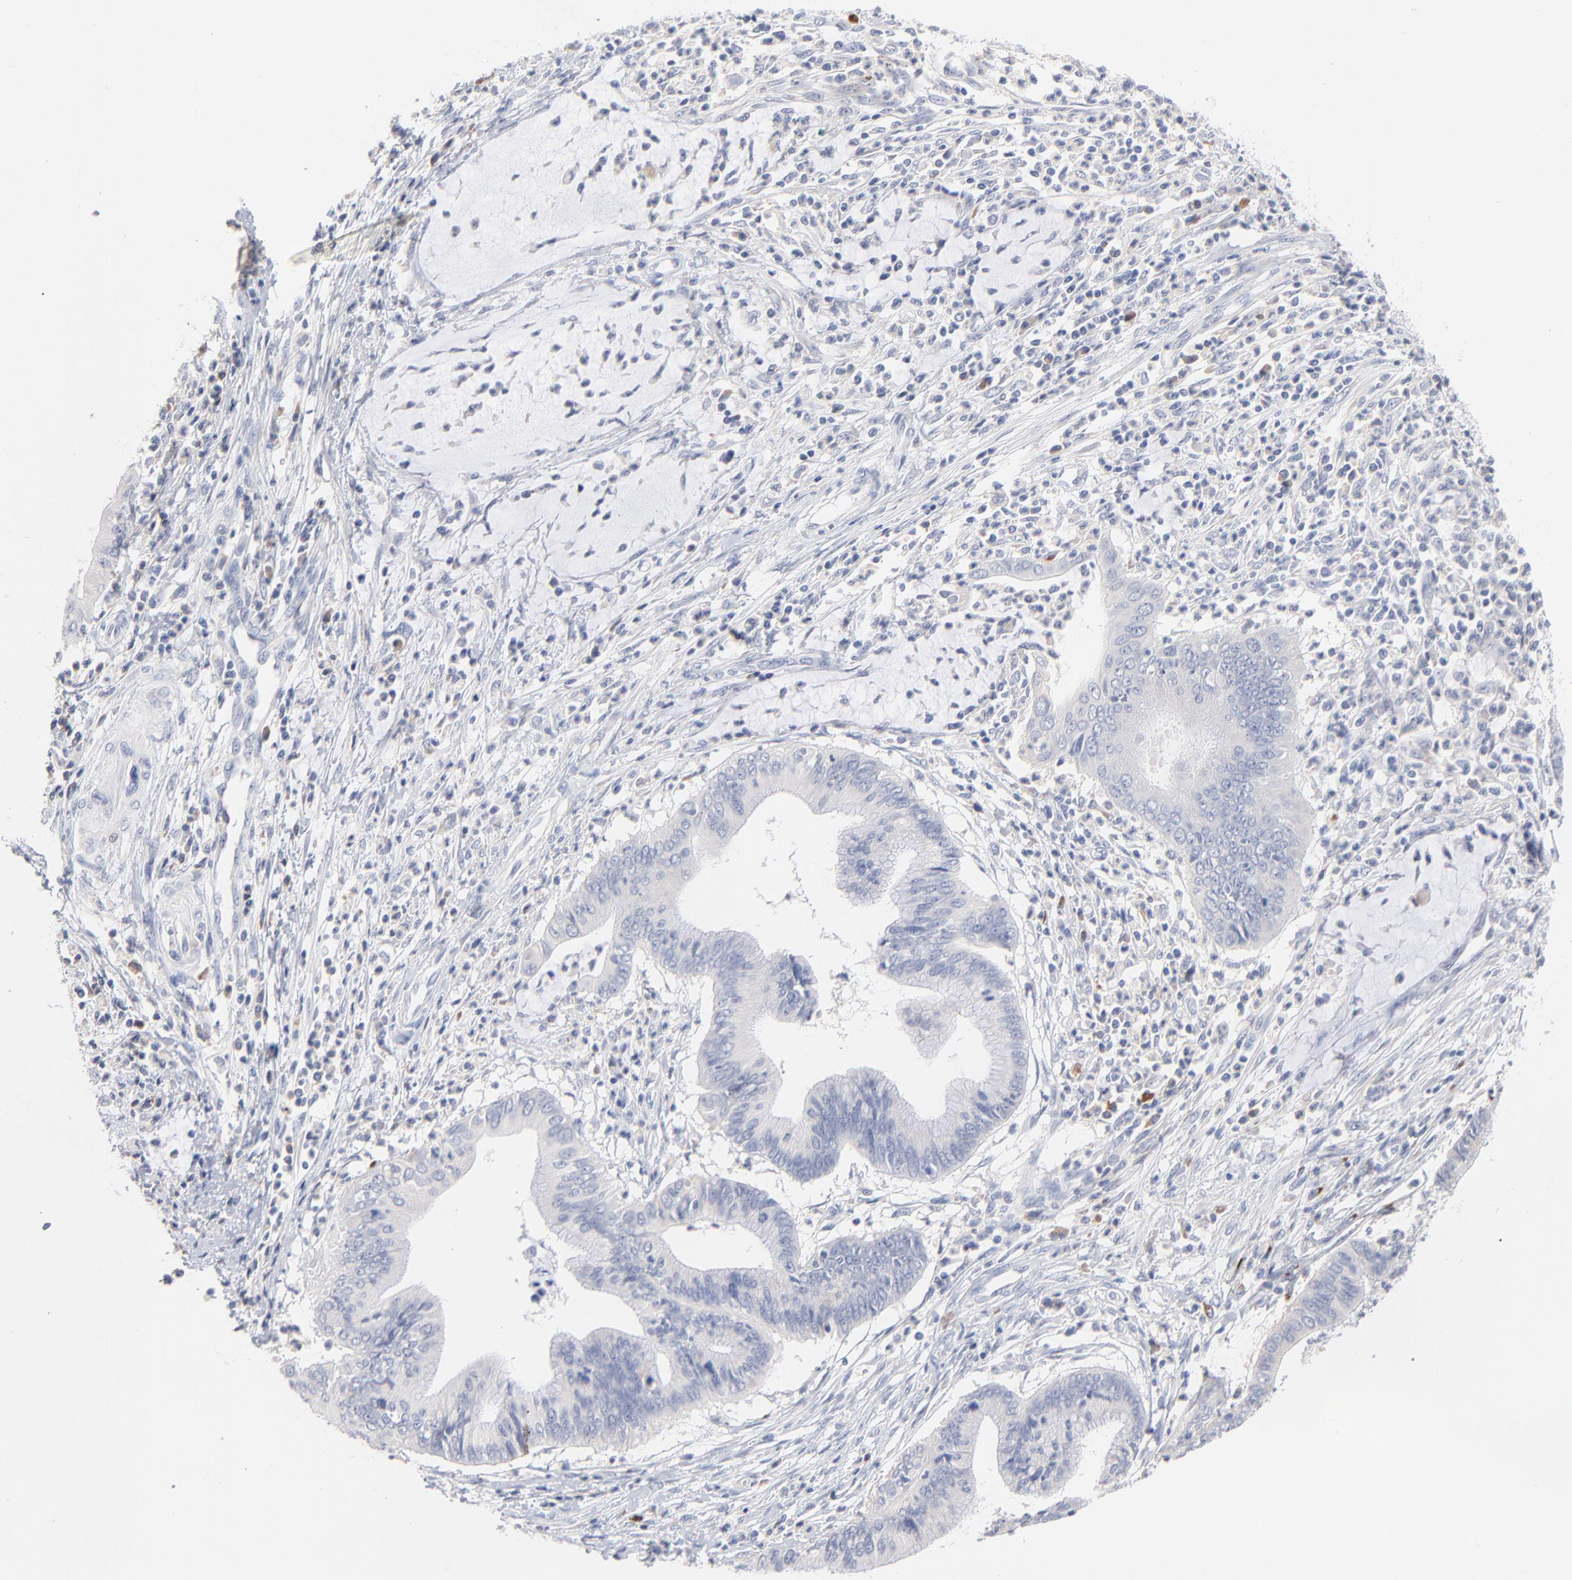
{"staining": {"intensity": "negative", "quantity": "none", "location": "none"}, "tissue": "cervical cancer", "cell_type": "Tumor cells", "image_type": "cancer", "snomed": [{"axis": "morphology", "description": "Adenocarcinoma, NOS"}, {"axis": "topography", "description": "Cervix"}], "caption": "This is a micrograph of immunohistochemistry staining of cervical cancer (adenocarcinoma), which shows no positivity in tumor cells.", "gene": "F12", "patient": {"sex": "female", "age": 36}}